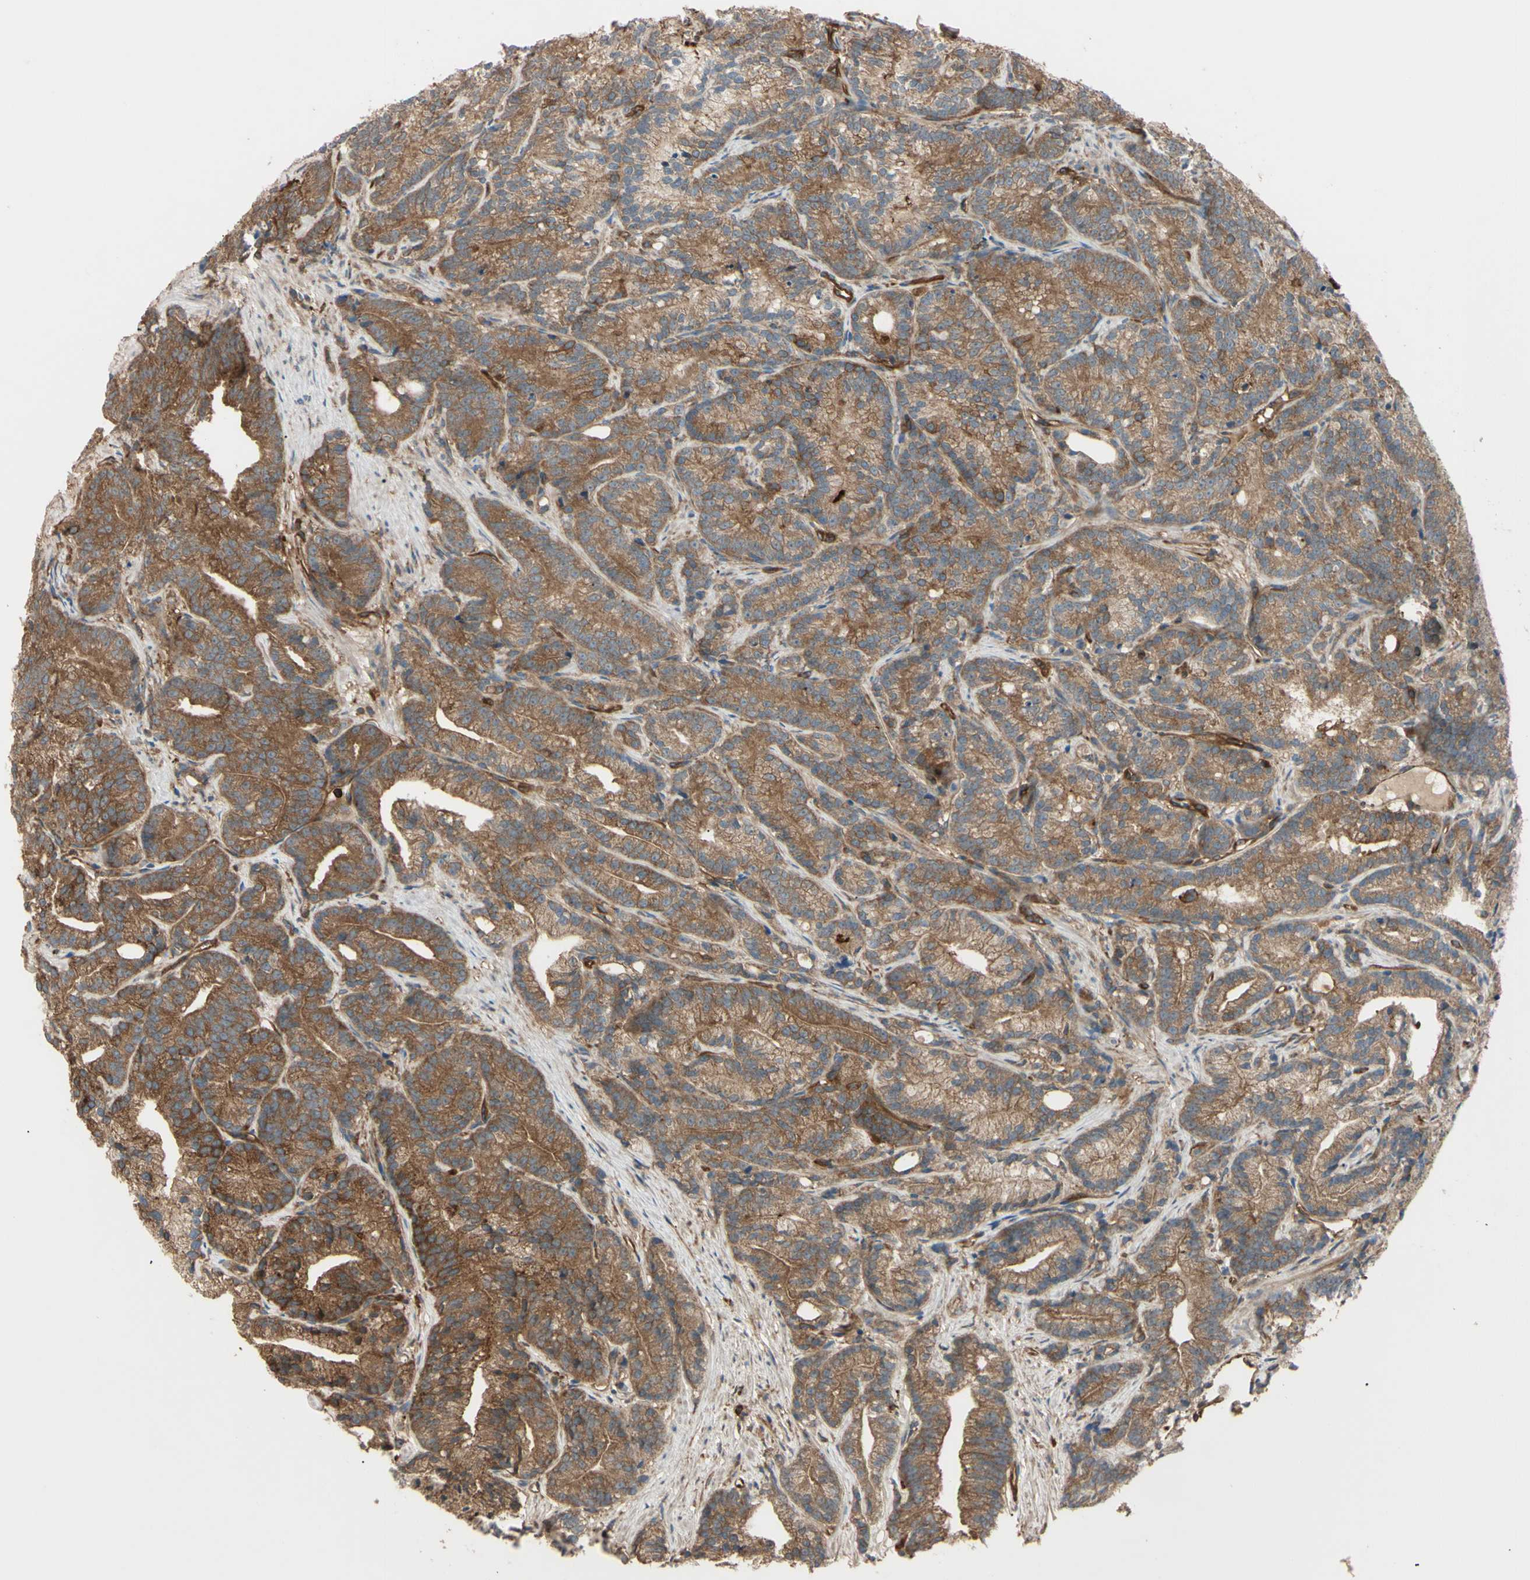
{"staining": {"intensity": "moderate", "quantity": ">75%", "location": "cytoplasmic/membranous"}, "tissue": "prostate cancer", "cell_type": "Tumor cells", "image_type": "cancer", "snomed": [{"axis": "morphology", "description": "Adenocarcinoma, Low grade"}, {"axis": "topography", "description": "Prostate"}], "caption": "Prostate cancer stained with immunohistochemistry (IHC) displays moderate cytoplasmic/membranous staining in about >75% of tumor cells.", "gene": "PTPN12", "patient": {"sex": "male", "age": 89}}